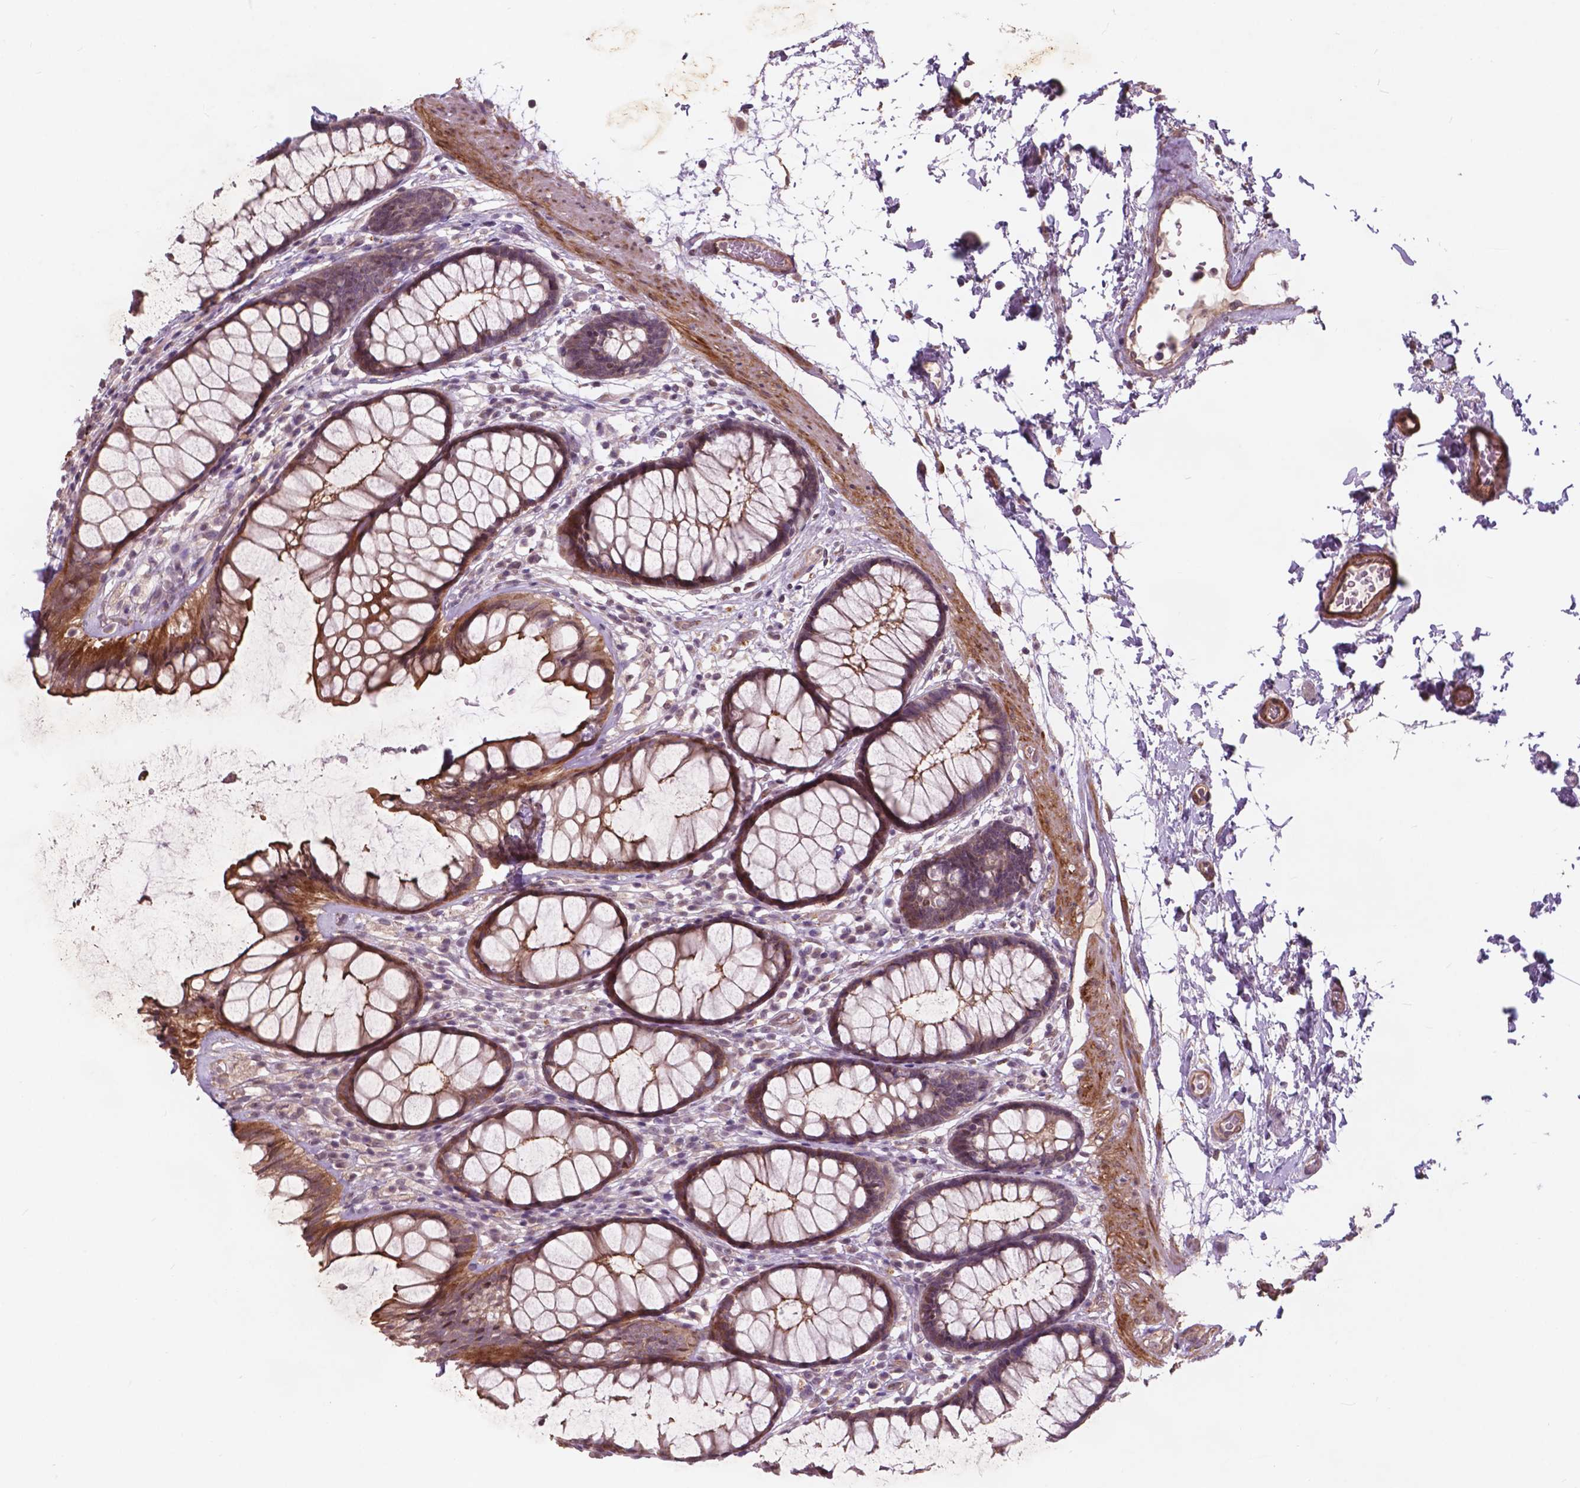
{"staining": {"intensity": "moderate", "quantity": ">75%", "location": "cytoplasmic/membranous"}, "tissue": "rectum", "cell_type": "Glandular cells", "image_type": "normal", "snomed": [{"axis": "morphology", "description": "Normal tissue, NOS"}, {"axis": "topography", "description": "Rectum"}], "caption": "Glandular cells demonstrate moderate cytoplasmic/membranous positivity in approximately >75% of cells in benign rectum.", "gene": "RFPL4B", "patient": {"sex": "male", "age": 72}}